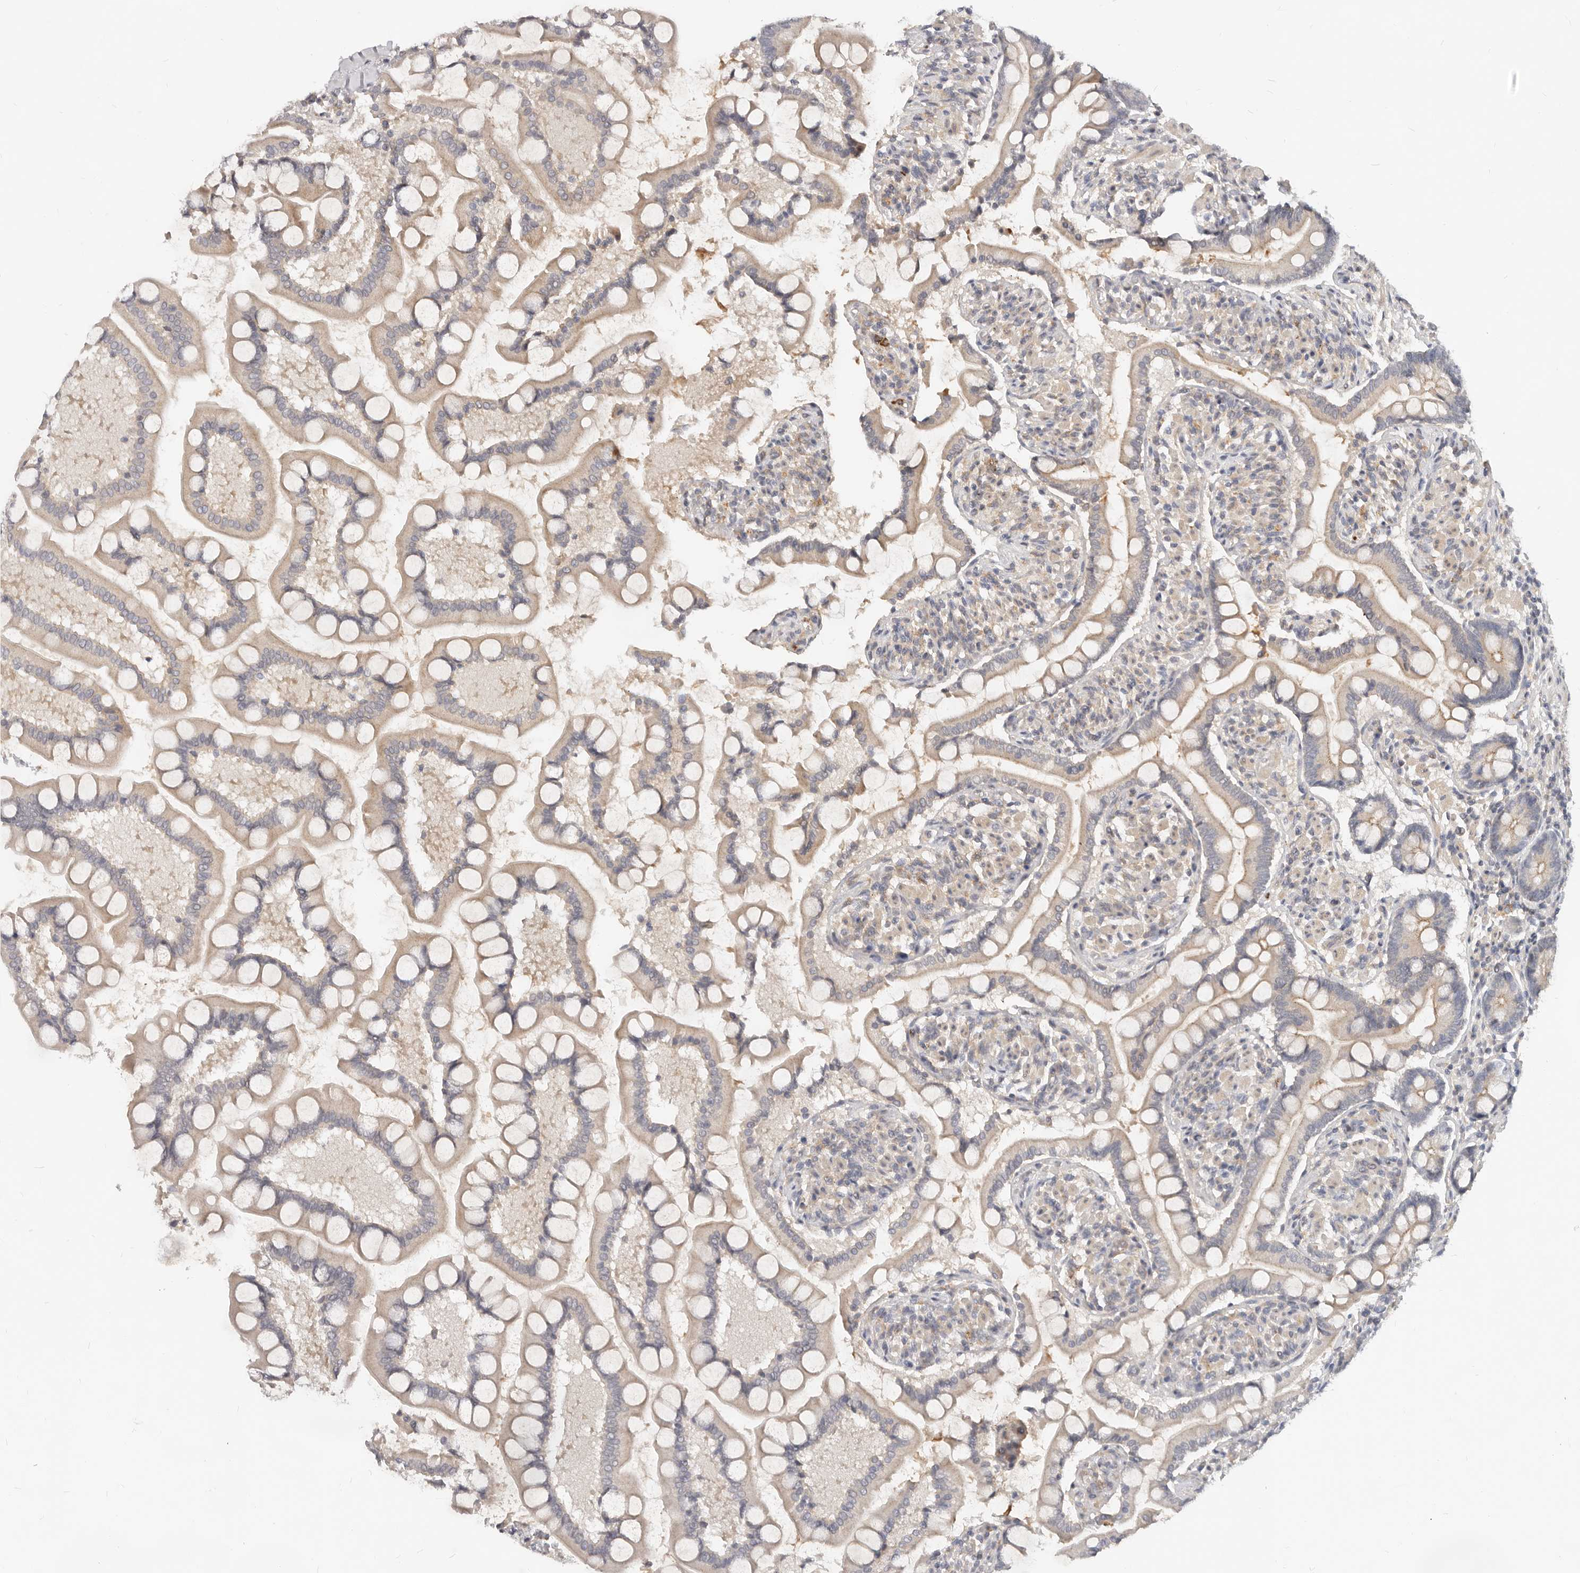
{"staining": {"intensity": "weak", "quantity": ">75%", "location": "cytoplasmic/membranous"}, "tissue": "small intestine", "cell_type": "Glandular cells", "image_type": "normal", "snomed": [{"axis": "morphology", "description": "Normal tissue, NOS"}, {"axis": "topography", "description": "Small intestine"}], "caption": "Glandular cells display low levels of weak cytoplasmic/membranous expression in about >75% of cells in normal human small intestine.", "gene": "USP49", "patient": {"sex": "male", "age": 41}}